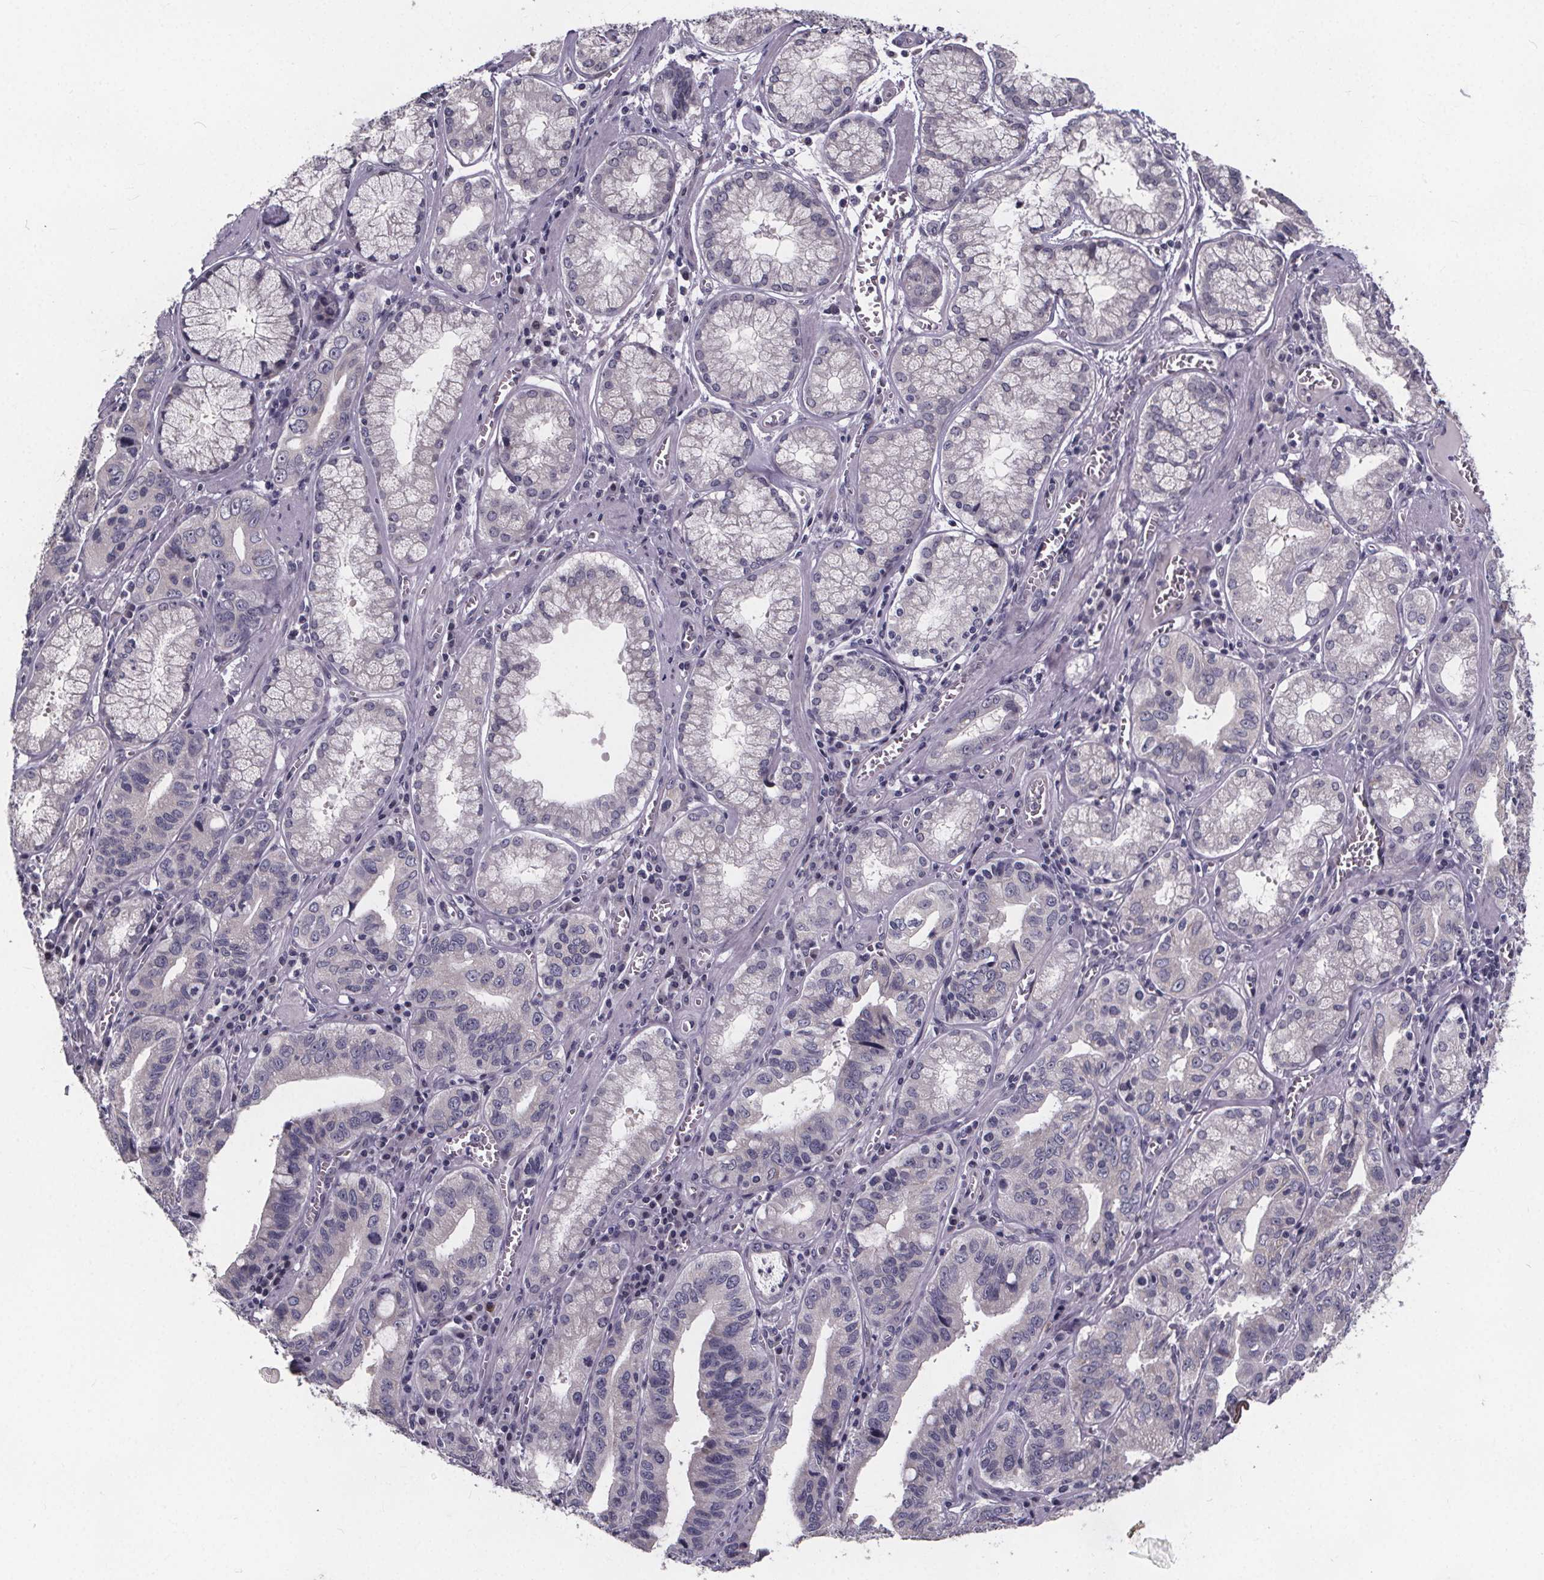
{"staining": {"intensity": "negative", "quantity": "none", "location": "none"}, "tissue": "stomach cancer", "cell_type": "Tumor cells", "image_type": "cancer", "snomed": [{"axis": "morphology", "description": "Adenocarcinoma, NOS"}, {"axis": "topography", "description": "Stomach, lower"}], "caption": "Tumor cells are negative for protein expression in human stomach cancer (adenocarcinoma). The staining was performed using DAB (3,3'-diaminobenzidine) to visualize the protein expression in brown, while the nuclei were stained in blue with hematoxylin (Magnification: 20x).", "gene": "FAM181B", "patient": {"sex": "female", "age": 76}}